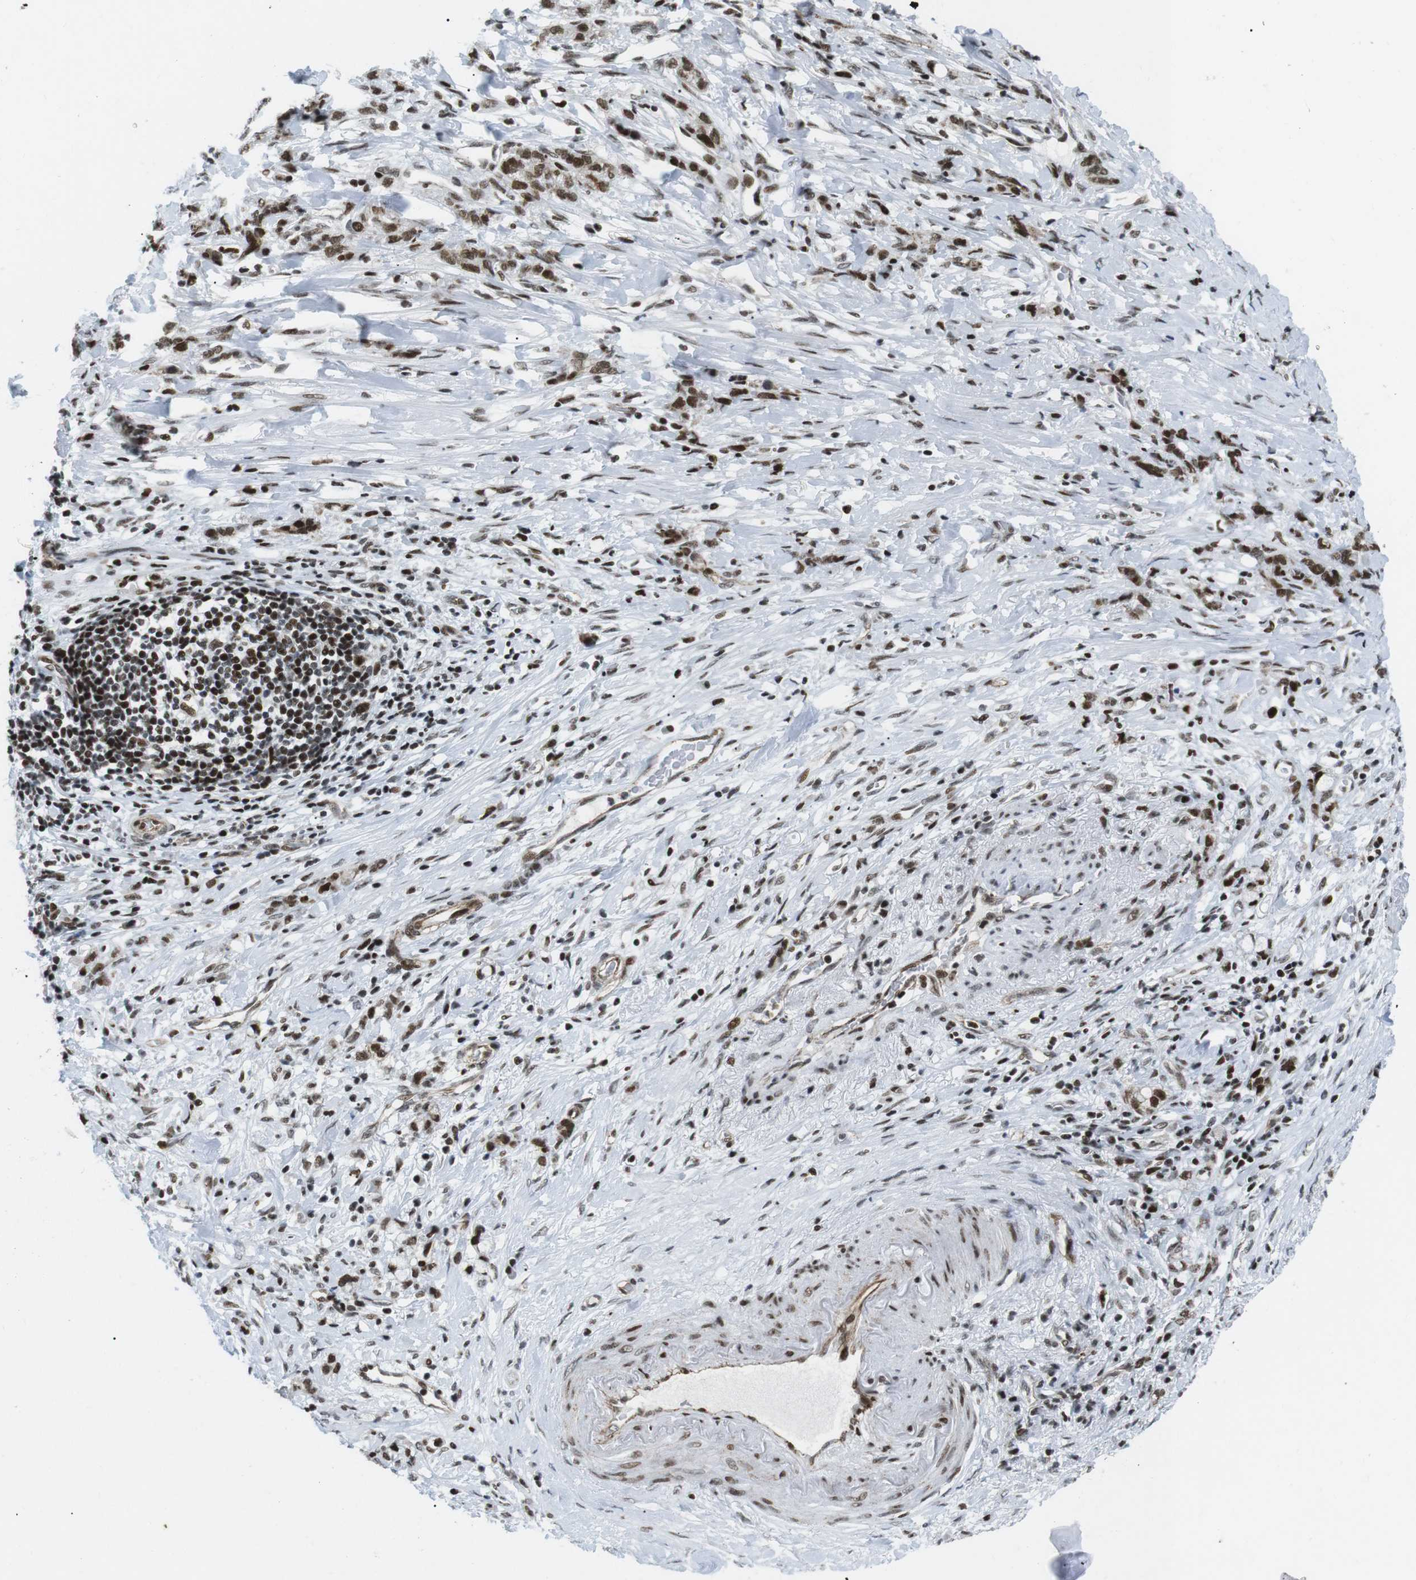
{"staining": {"intensity": "strong", "quantity": ">75%", "location": "nuclear"}, "tissue": "stomach cancer", "cell_type": "Tumor cells", "image_type": "cancer", "snomed": [{"axis": "morphology", "description": "Adenocarcinoma, NOS"}, {"axis": "topography", "description": "Stomach, lower"}], "caption": "Stomach cancer tissue displays strong nuclear expression in about >75% of tumor cells (Stains: DAB (3,3'-diaminobenzidine) in brown, nuclei in blue, Microscopy: brightfield microscopy at high magnification).", "gene": "ARID1A", "patient": {"sex": "male", "age": 88}}